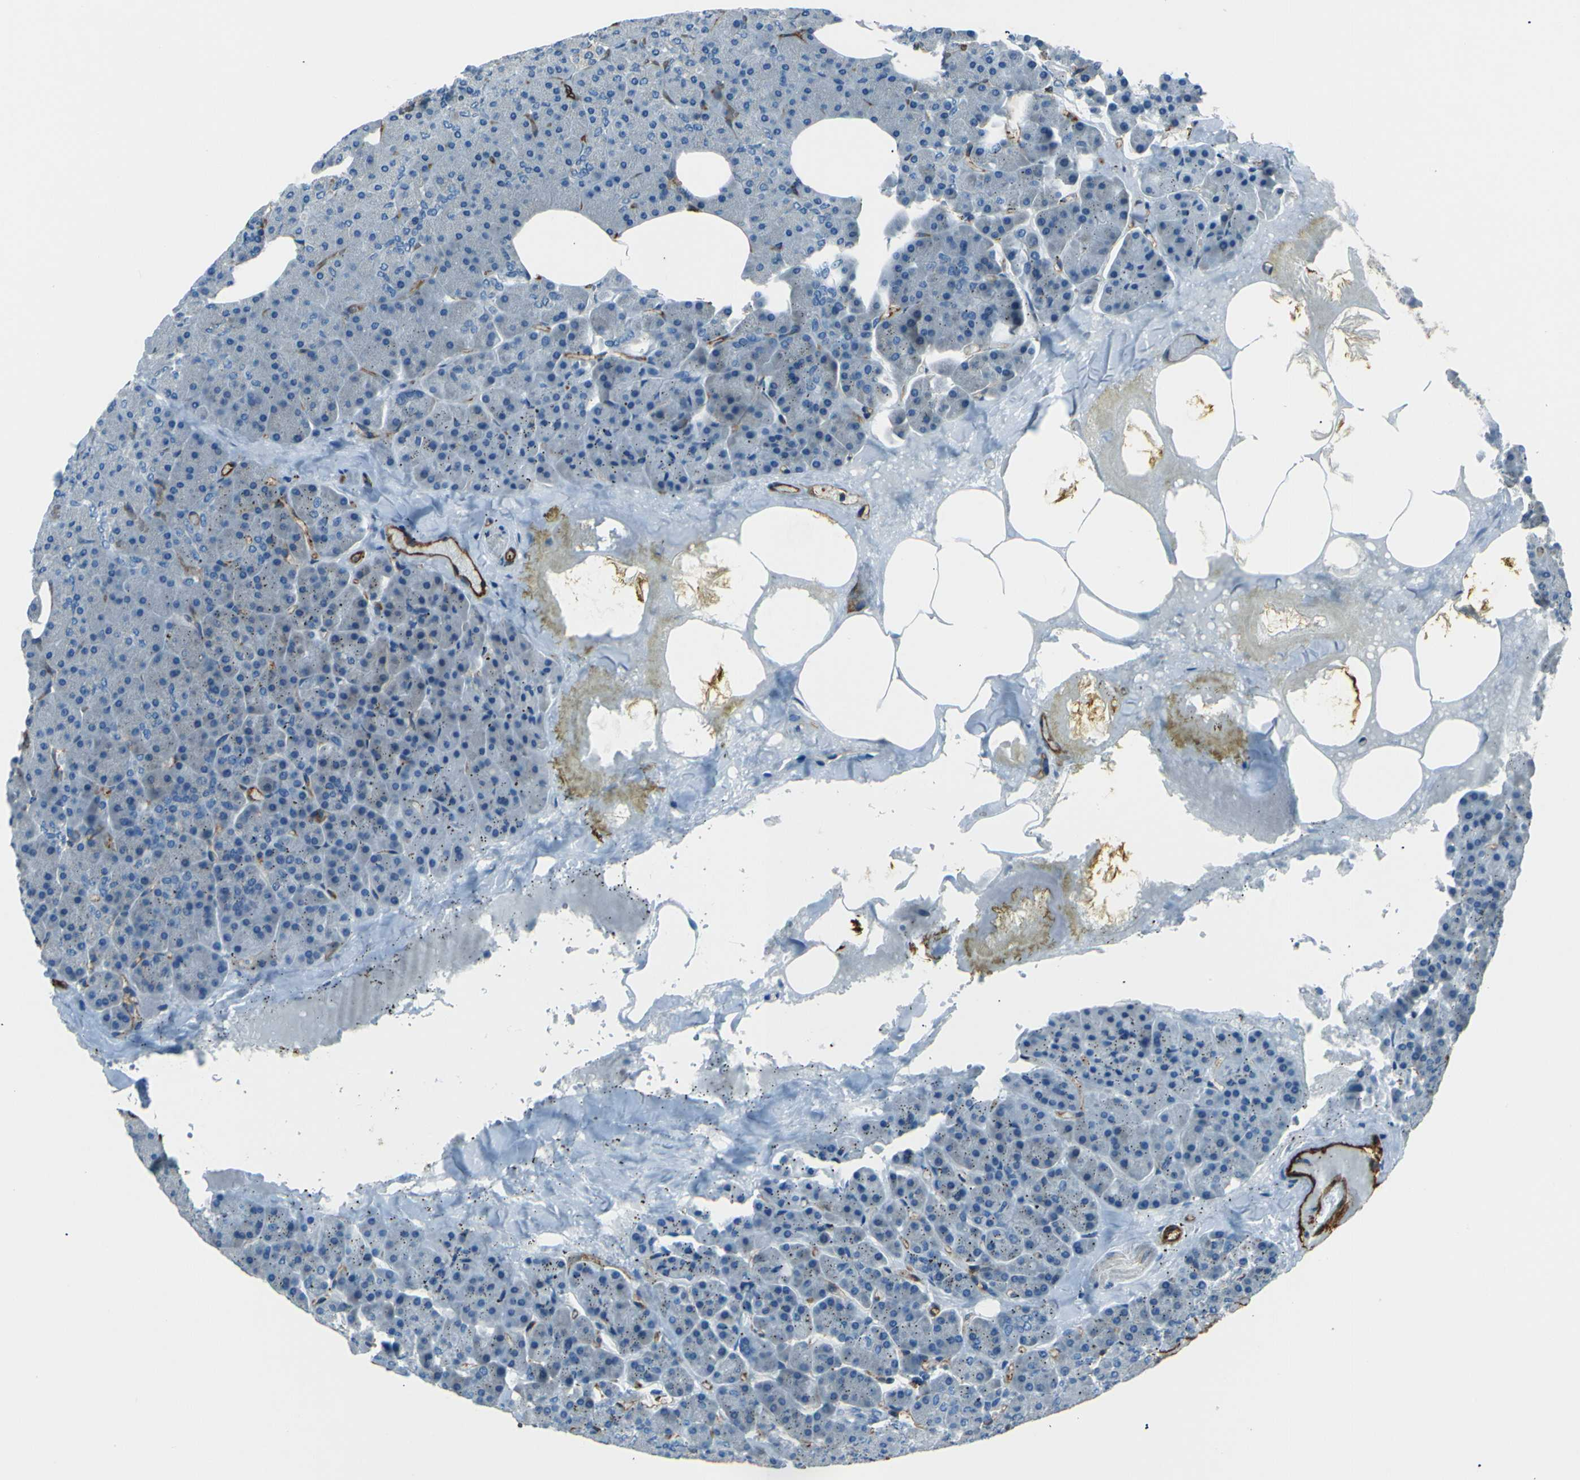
{"staining": {"intensity": "negative", "quantity": "none", "location": "none"}, "tissue": "pancreas", "cell_type": "Exocrine glandular cells", "image_type": "normal", "snomed": [{"axis": "morphology", "description": "Normal tissue, NOS"}, {"axis": "topography", "description": "Pancreas"}], "caption": "Immunohistochemistry (IHC) of benign pancreas displays no positivity in exocrine glandular cells. (DAB IHC, high magnification).", "gene": "ENTPD1", "patient": {"sex": "female", "age": 35}}